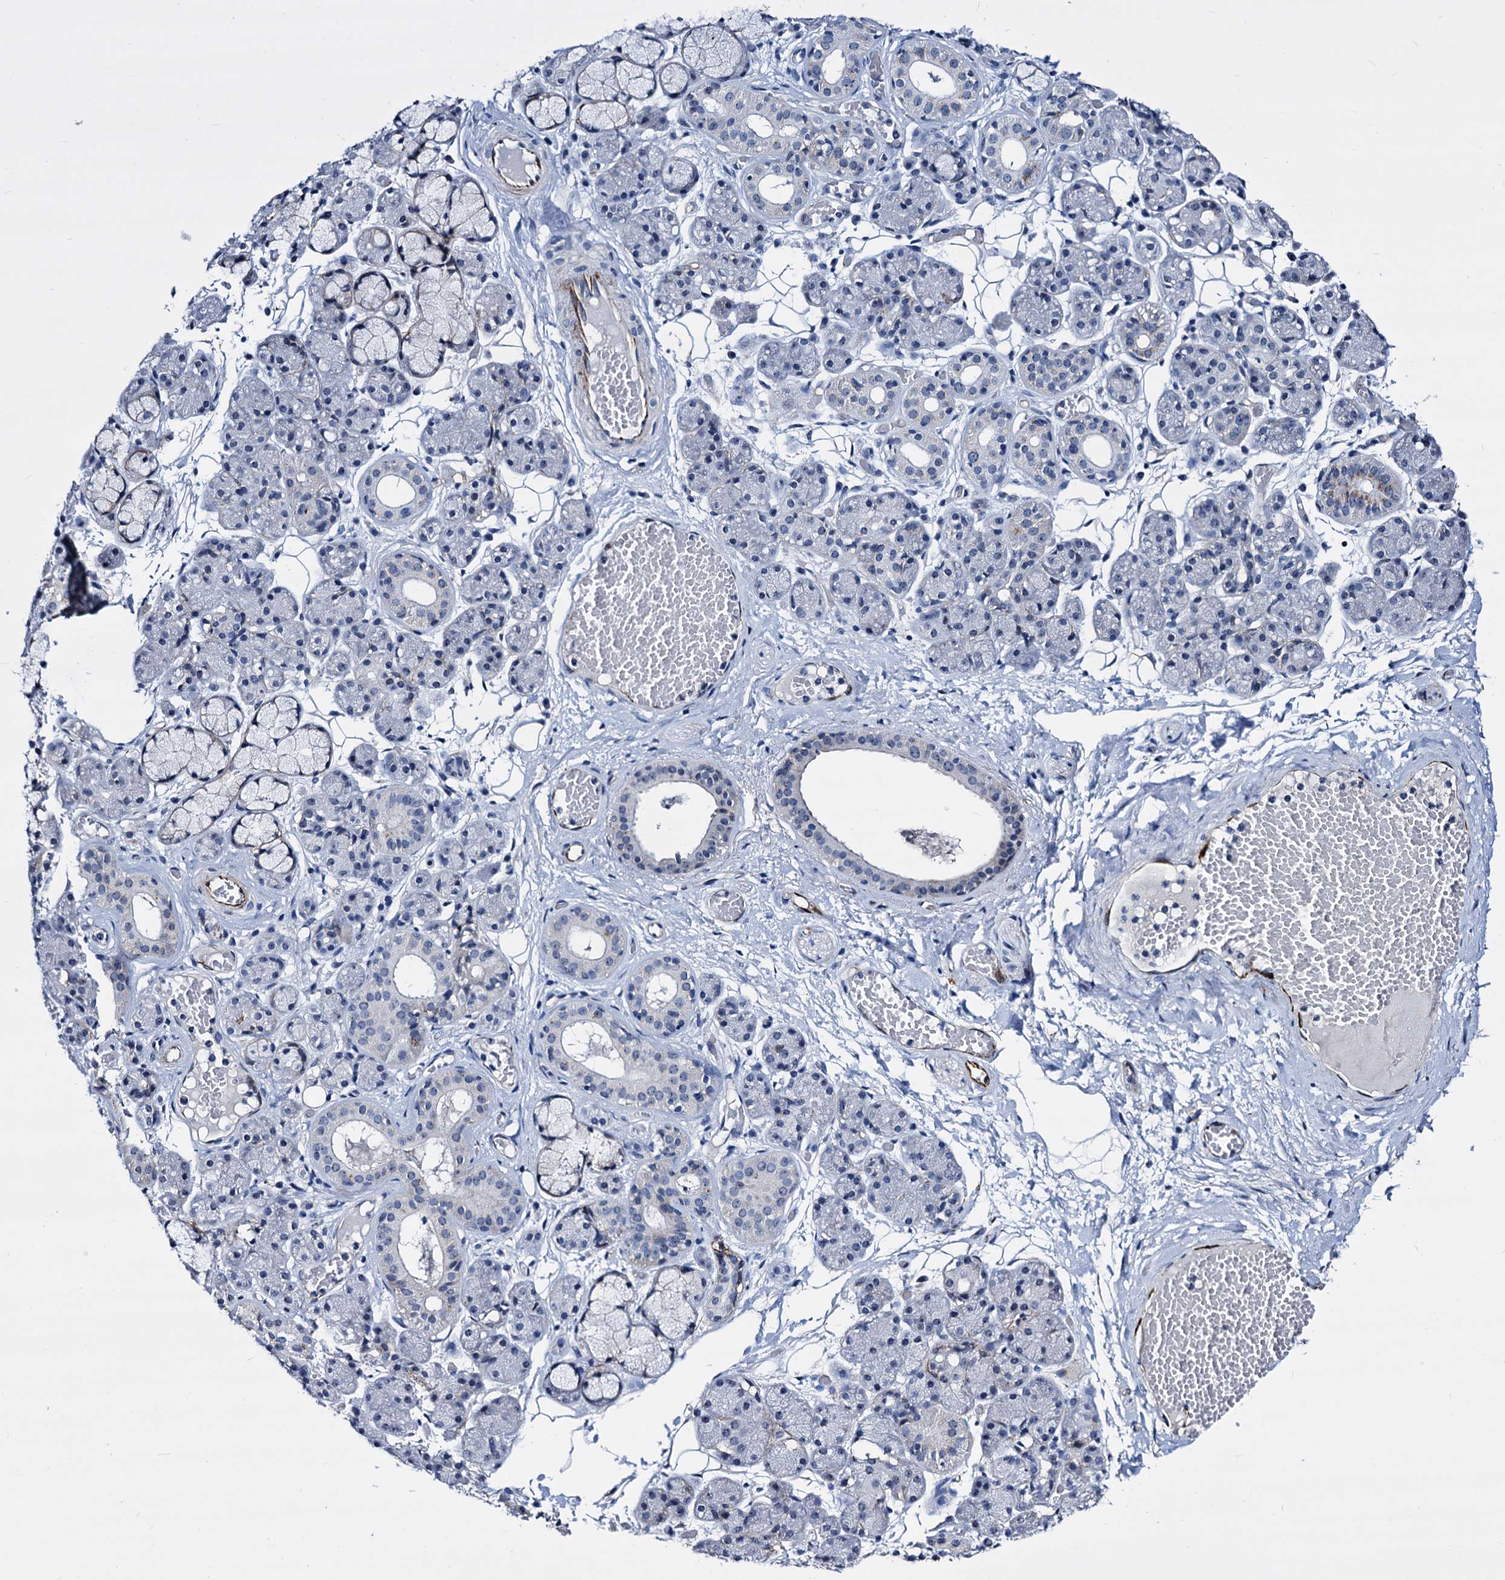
{"staining": {"intensity": "weak", "quantity": "25%-75%", "location": "nuclear"}, "tissue": "salivary gland", "cell_type": "Glandular cells", "image_type": "normal", "snomed": [{"axis": "morphology", "description": "Normal tissue, NOS"}, {"axis": "topography", "description": "Salivary gland"}], "caption": "IHC micrograph of benign salivary gland: salivary gland stained using IHC reveals low levels of weak protein expression localized specifically in the nuclear of glandular cells, appearing as a nuclear brown color.", "gene": "EMG1", "patient": {"sex": "male", "age": 63}}